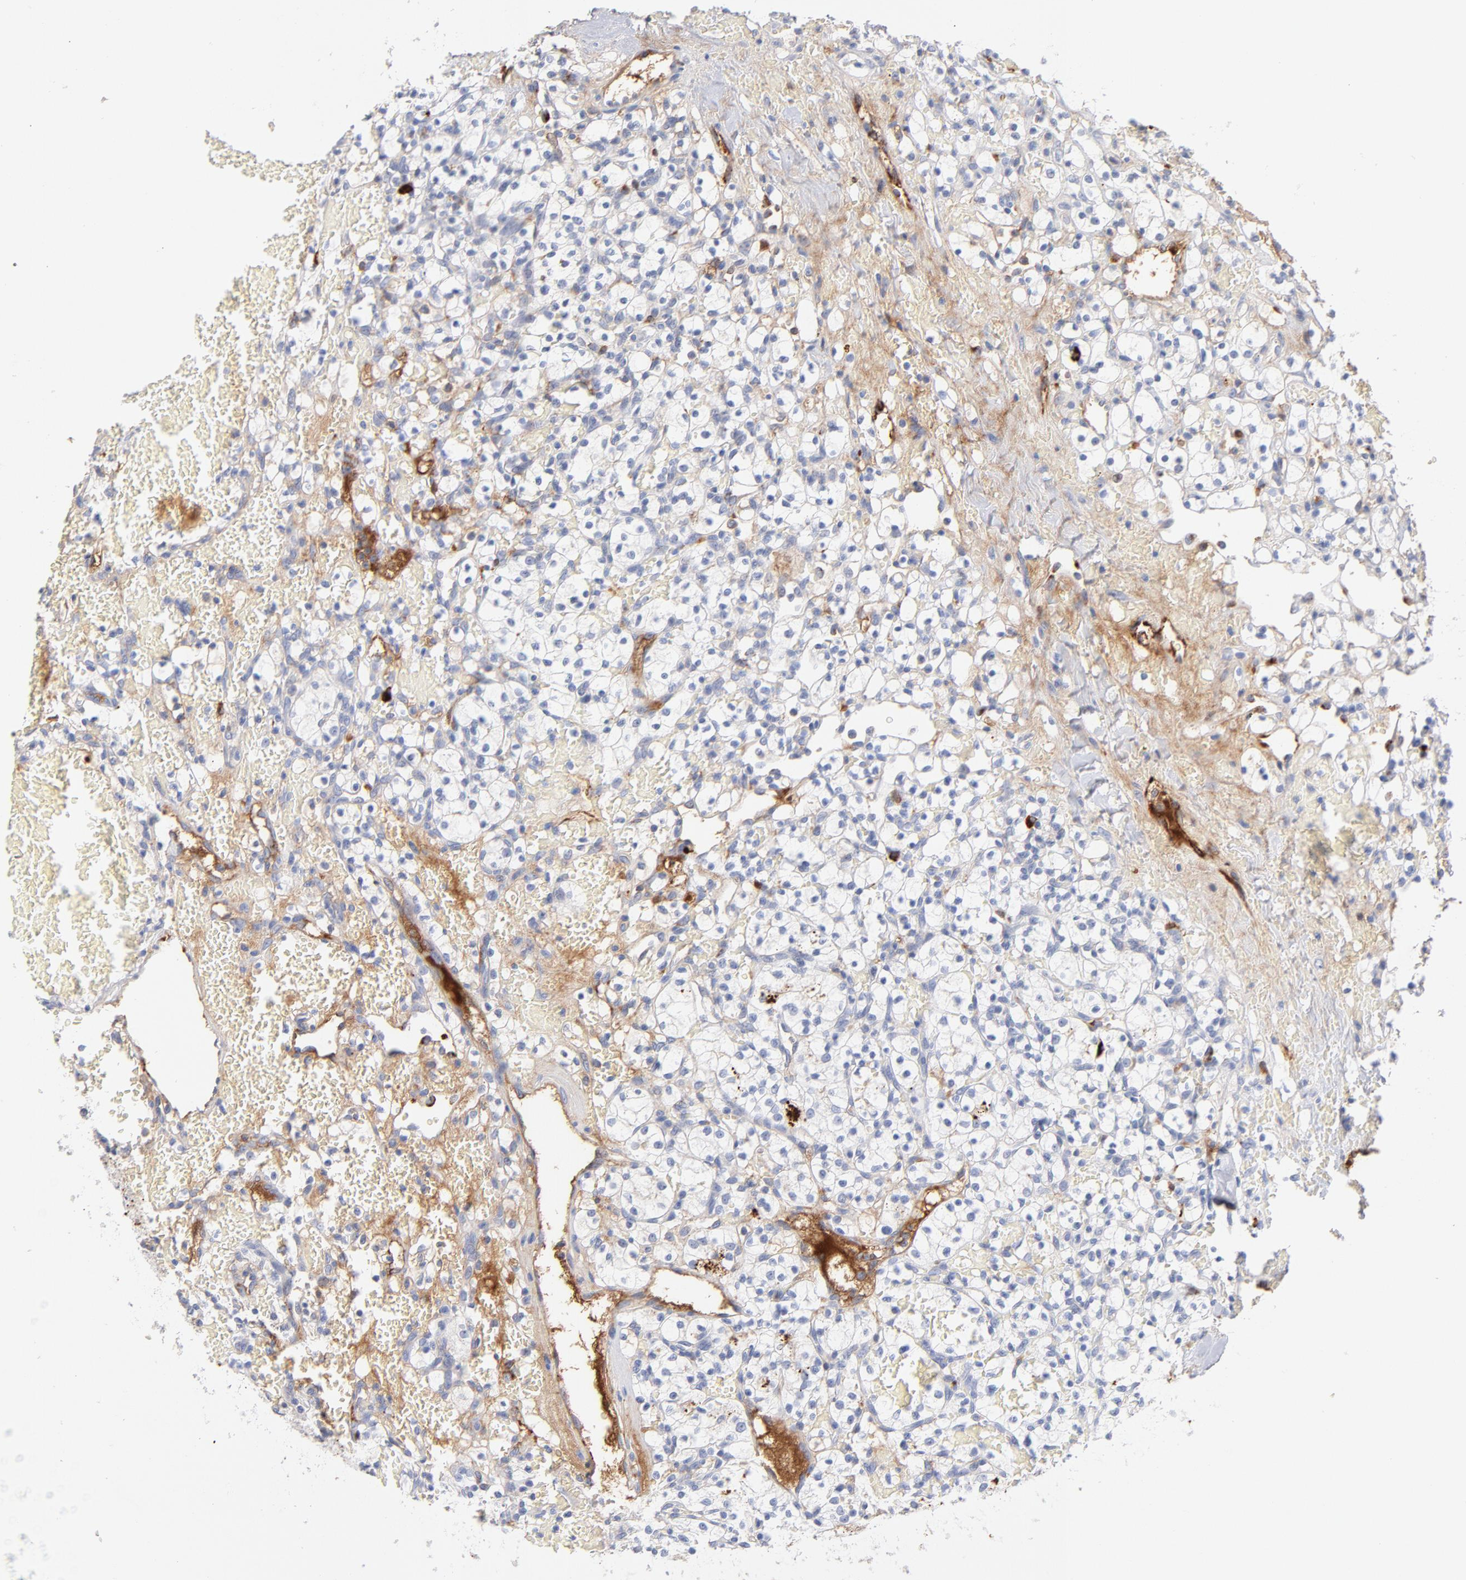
{"staining": {"intensity": "negative", "quantity": "none", "location": "none"}, "tissue": "renal cancer", "cell_type": "Tumor cells", "image_type": "cancer", "snomed": [{"axis": "morphology", "description": "Adenocarcinoma, NOS"}, {"axis": "topography", "description": "Kidney"}], "caption": "Immunohistochemistry photomicrograph of human renal cancer stained for a protein (brown), which demonstrates no expression in tumor cells.", "gene": "PLAT", "patient": {"sex": "female", "age": 60}}